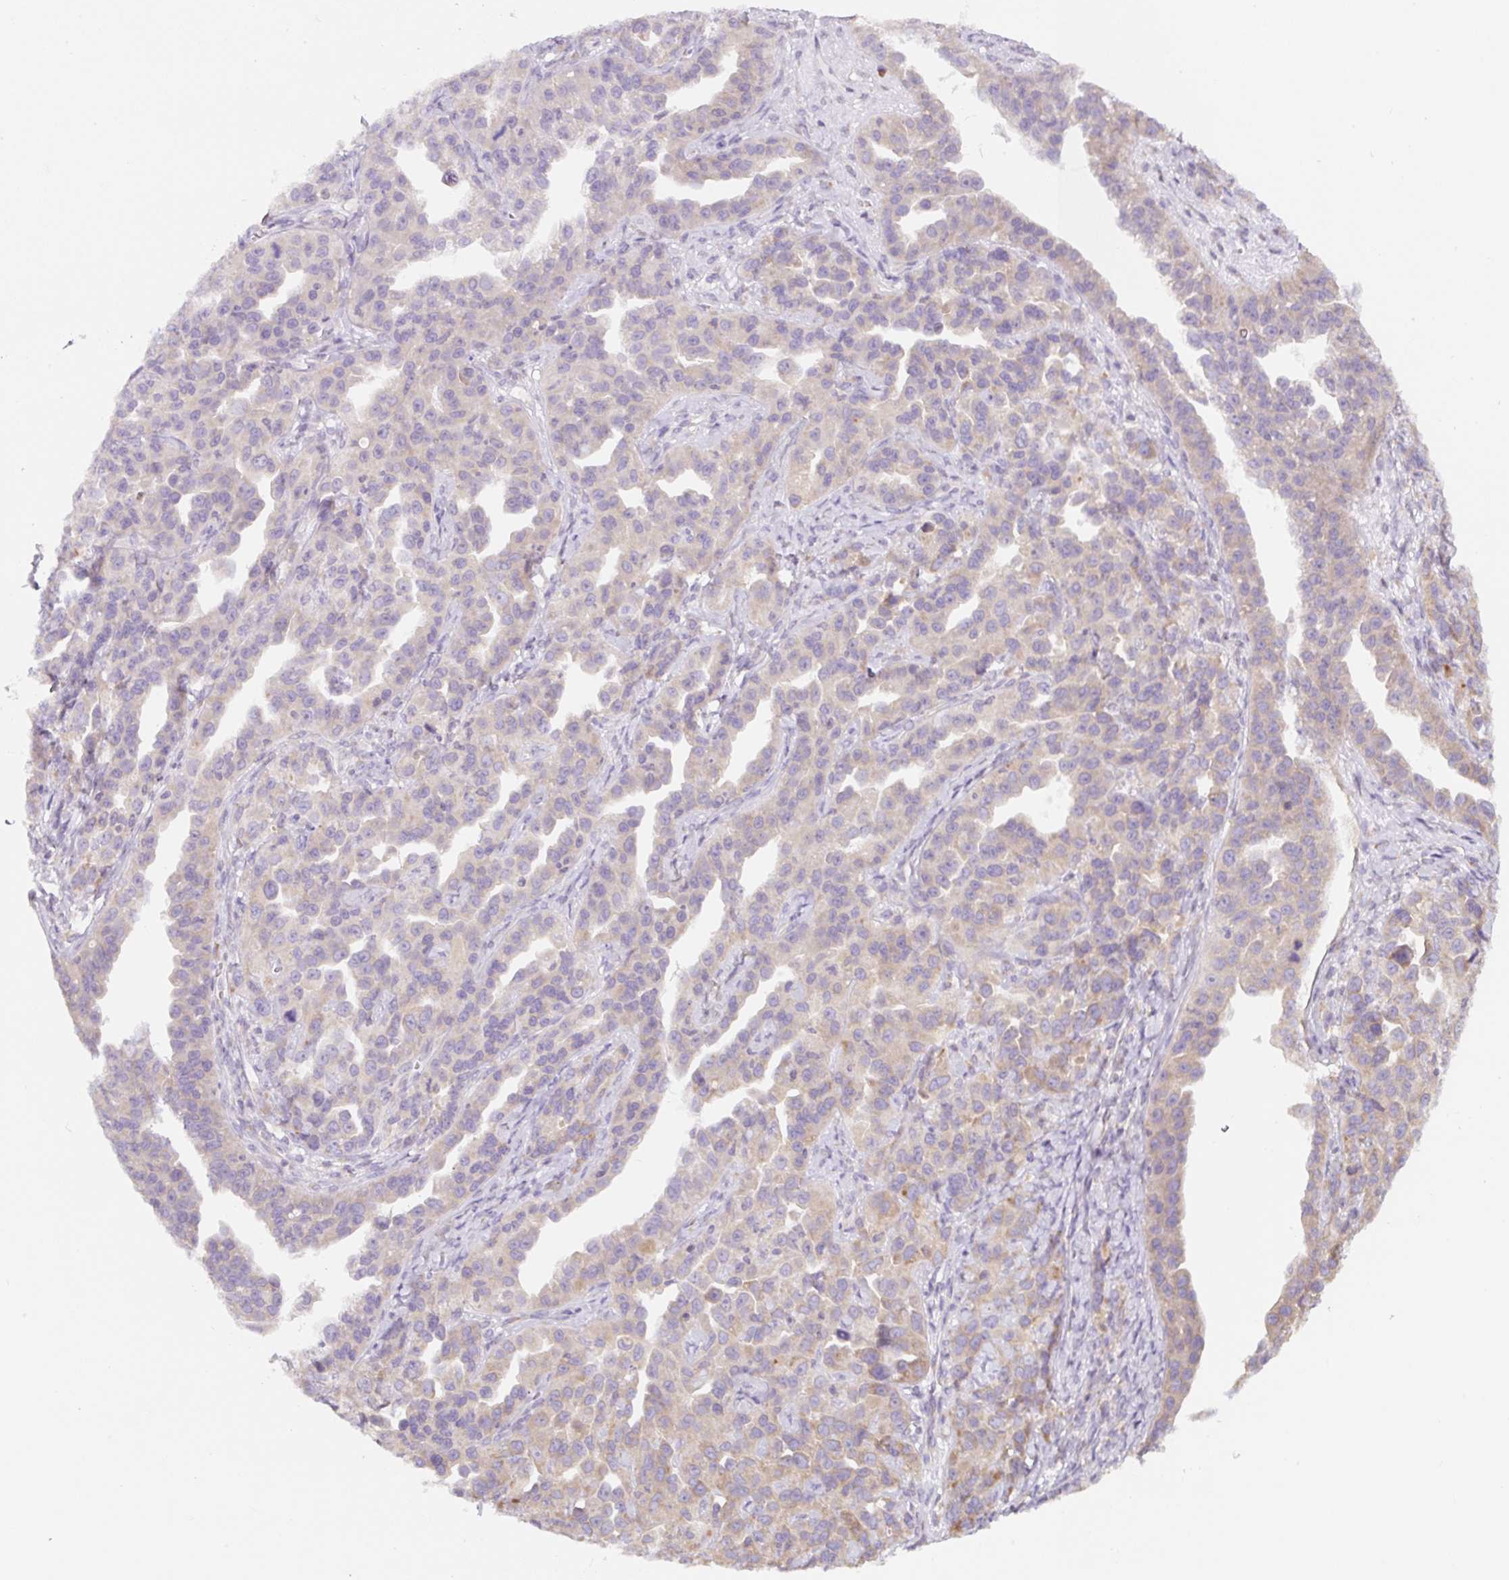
{"staining": {"intensity": "weak", "quantity": "<25%", "location": "cytoplasmic/membranous"}, "tissue": "ovarian cancer", "cell_type": "Tumor cells", "image_type": "cancer", "snomed": [{"axis": "morphology", "description": "Cystadenocarcinoma, serous, NOS"}, {"axis": "topography", "description": "Ovary"}], "caption": "DAB immunohistochemical staining of human ovarian cancer (serous cystadenocarcinoma) exhibits no significant expression in tumor cells.", "gene": "DDOST", "patient": {"sex": "female", "age": 75}}